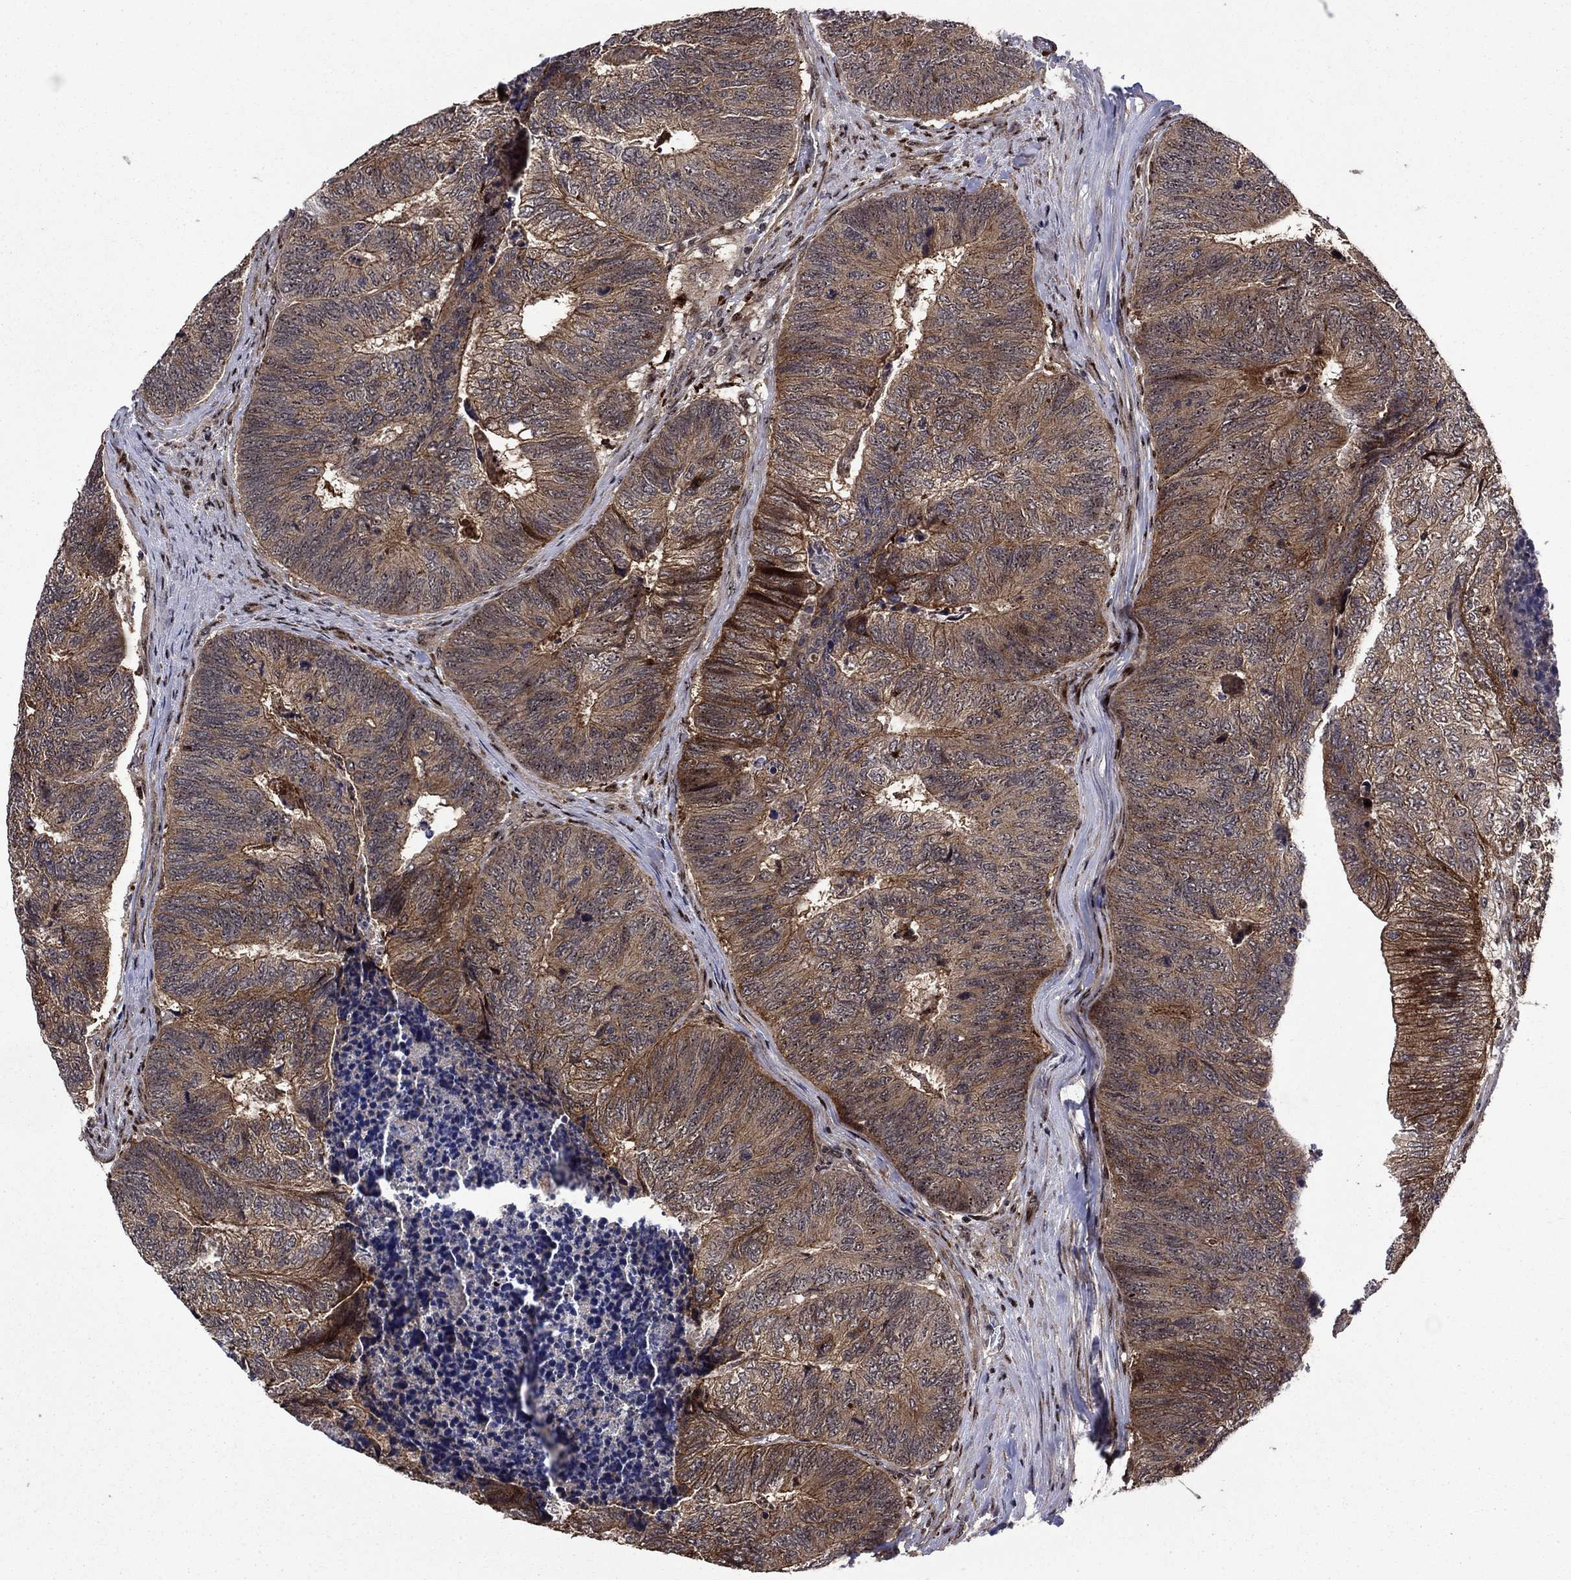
{"staining": {"intensity": "strong", "quantity": "<25%", "location": "cytoplasmic/membranous"}, "tissue": "colorectal cancer", "cell_type": "Tumor cells", "image_type": "cancer", "snomed": [{"axis": "morphology", "description": "Adenocarcinoma, NOS"}, {"axis": "topography", "description": "Colon"}], "caption": "Adenocarcinoma (colorectal) stained with a brown dye reveals strong cytoplasmic/membranous positive expression in approximately <25% of tumor cells.", "gene": "AGTPBP1", "patient": {"sex": "female", "age": 67}}